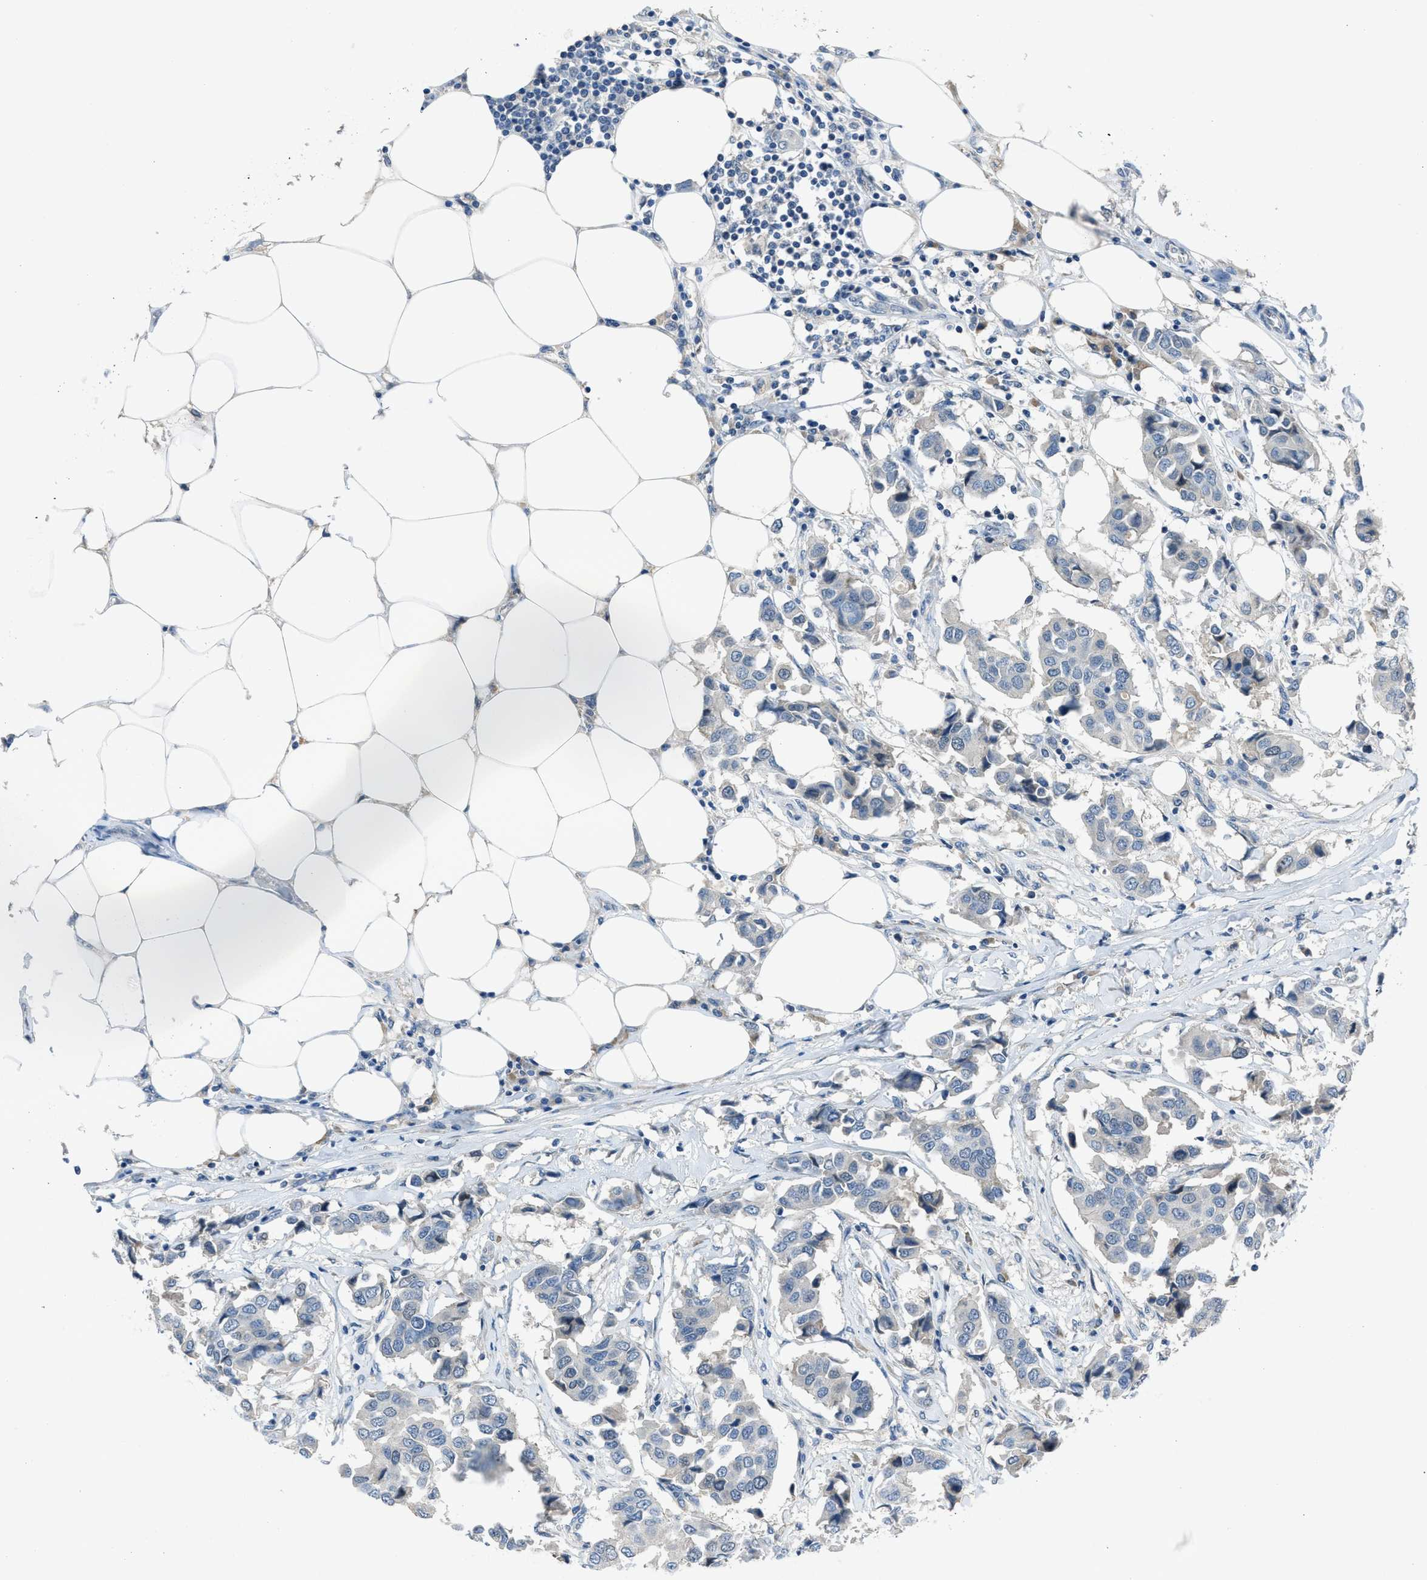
{"staining": {"intensity": "negative", "quantity": "none", "location": "none"}, "tissue": "breast cancer", "cell_type": "Tumor cells", "image_type": "cancer", "snomed": [{"axis": "morphology", "description": "Duct carcinoma"}, {"axis": "topography", "description": "Breast"}], "caption": "IHC photomicrograph of neoplastic tissue: human breast cancer stained with DAB (3,3'-diaminobenzidine) reveals no significant protein positivity in tumor cells. The staining is performed using DAB brown chromogen with nuclei counter-stained in using hematoxylin.", "gene": "MIS18A", "patient": {"sex": "female", "age": 80}}